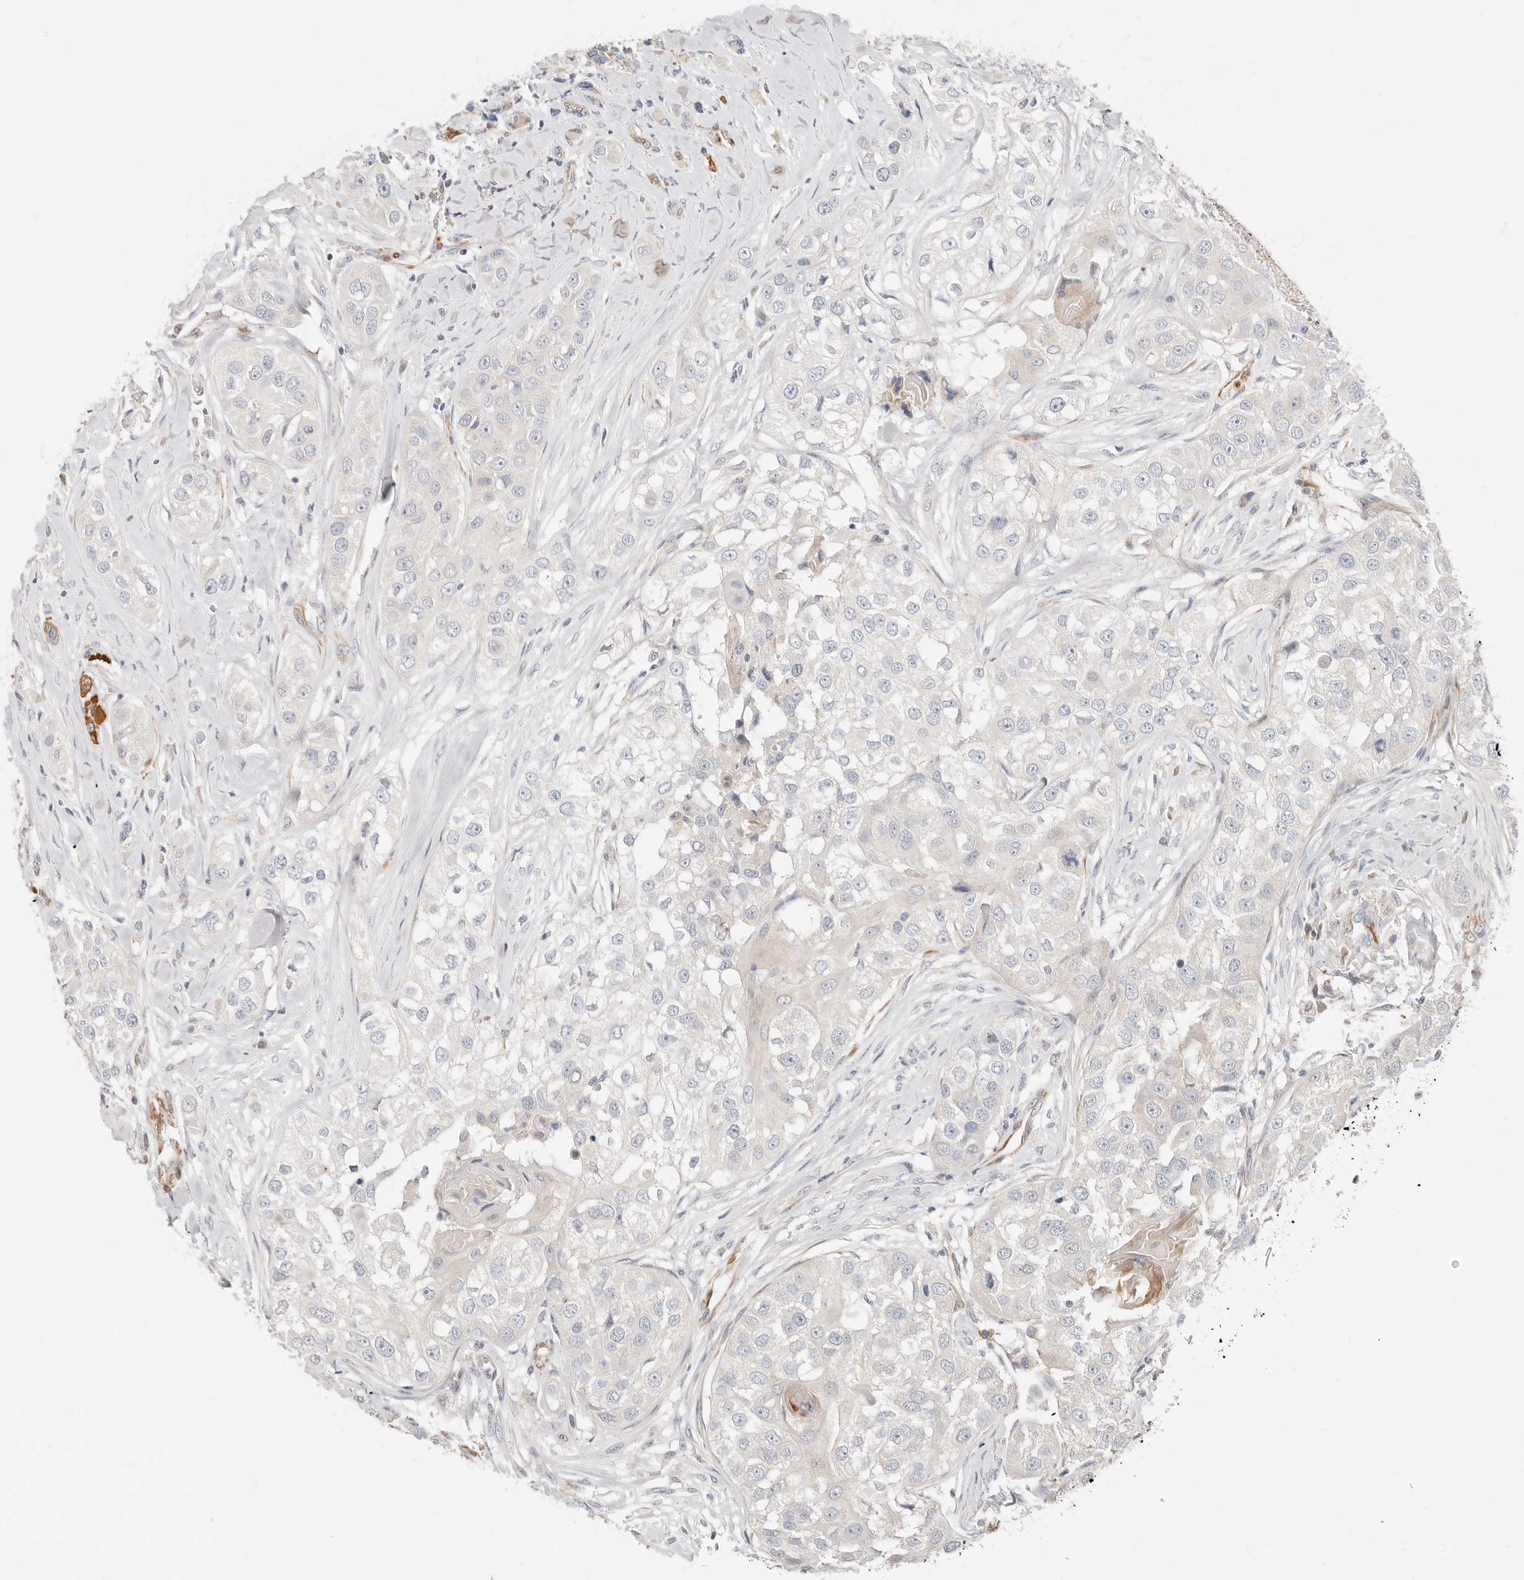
{"staining": {"intensity": "negative", "quantity": "none", "location": "none"}, "tissue": "head and neck cancer", "cell_type": "Tumor cells", "image_type": "cancer", "snomed": [{"axis": "morphology", "description": "Normal tissue, NOS"}, {"axis": "morphology", "description": "Squamous cell carcinoma, NOS"}, {"axis": "topography", "description": "Skeletal muscle"}, {"axis": "topography", "description": "Head-Neck"}], "caption": "DAB immunohistochemical staining of human head and neck cancer (squamous cell carcinoma) demonstrates no significant expression in tumor cells.", "gene": "SPRING1", "patient": {"sex": "male", "age": 51}}